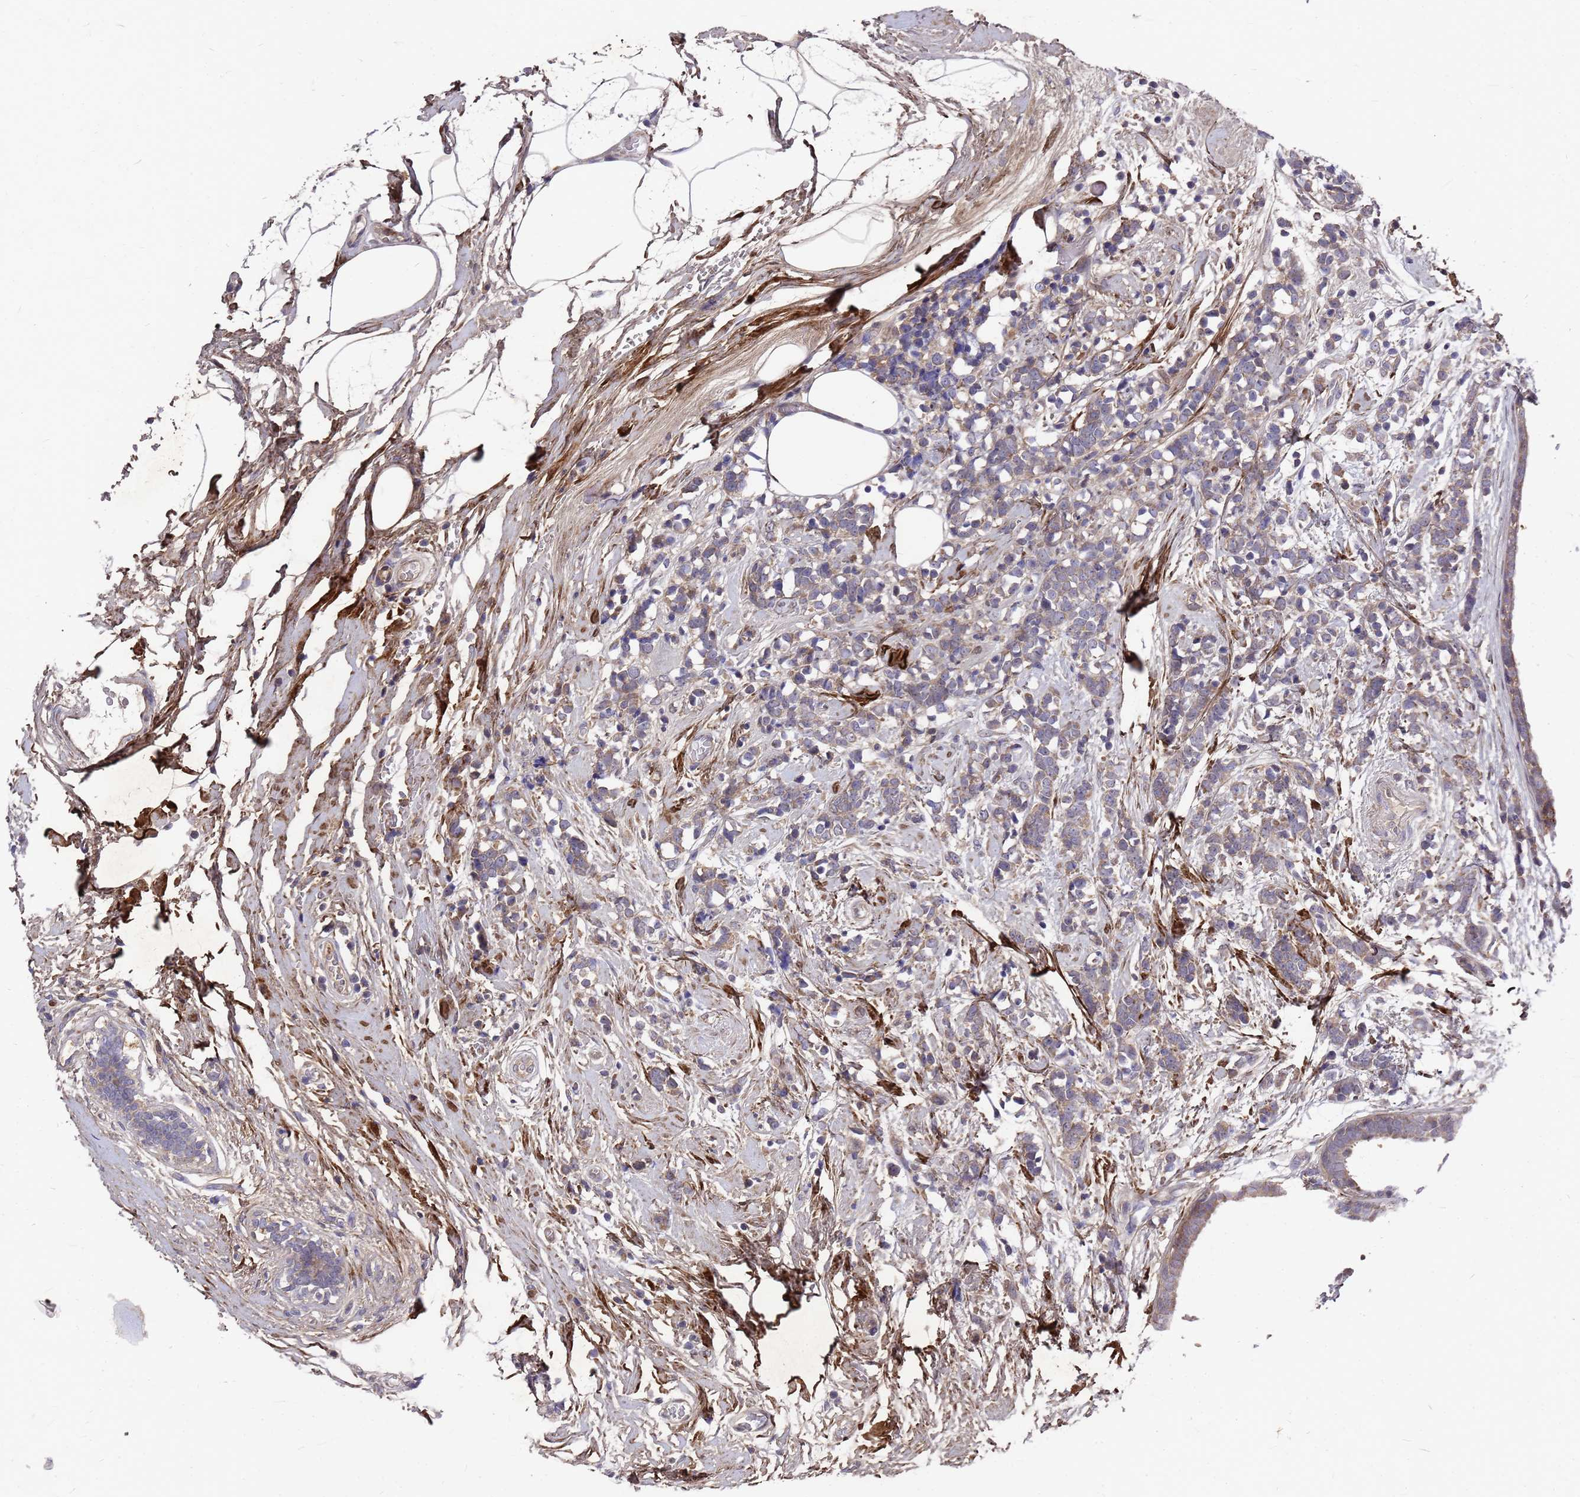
{"staining": {"intensity": "weak", "quantity": "<25%", "location": "cytoplasmic/membranous"}, "tissue": "breast cancer", "cell_type": "Tumor cells", "image_type": "cancer", "snomed": [{"axis": "morphology", "description": "Lobular carcinoma"}, {"axis": "topography", "description": "Breast"}], "caption": "Immunohistochemistry histopathology image of breast cancer (lobular carcinoma) stained for a protein (brown), which demonstrates no staining in tumor cells.", "gene": "ZNF717", "patient": {"sex": "female", "age": 58}}